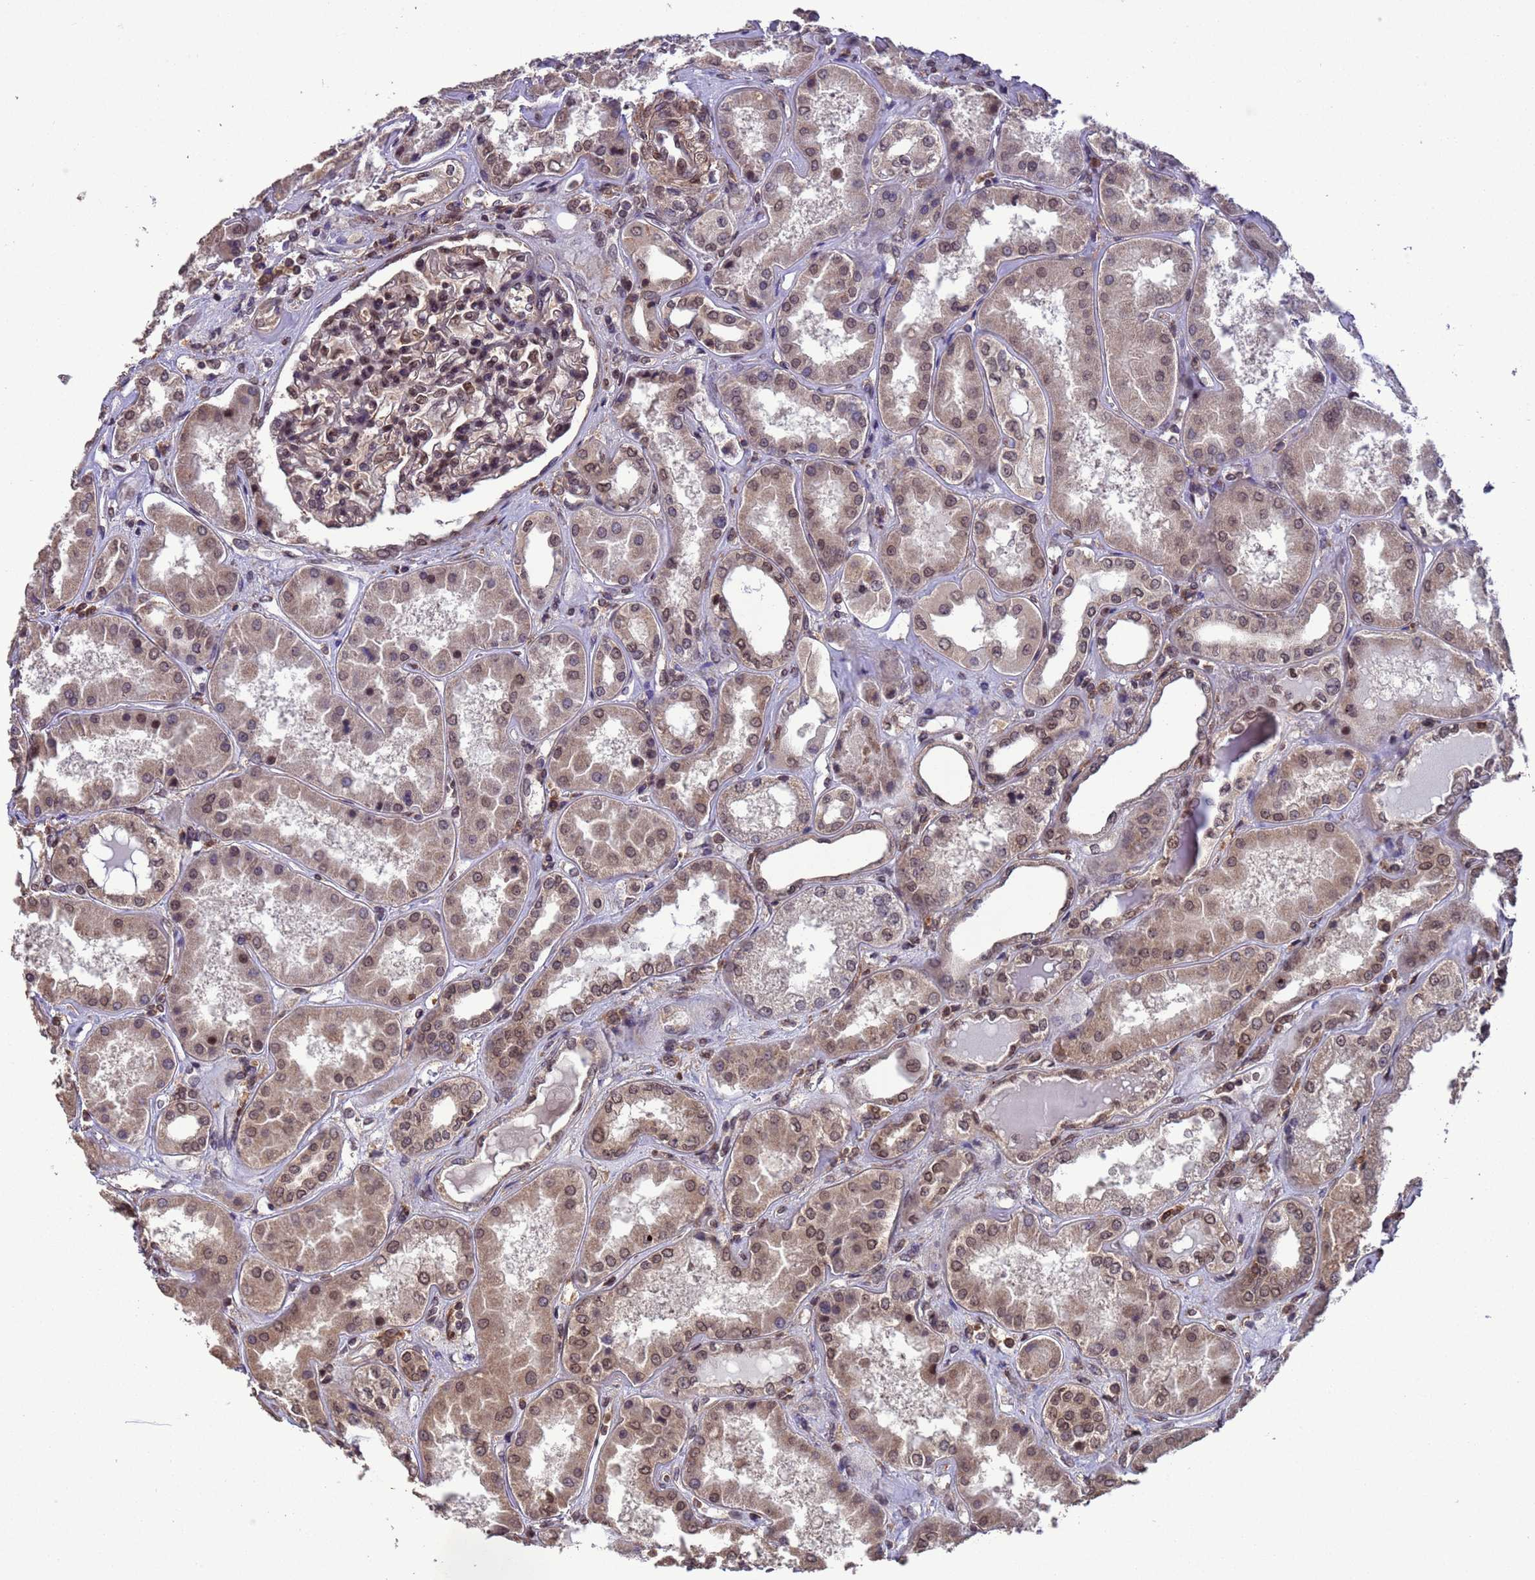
{"staining": {"intensity": "strong", "quantity": ">75%", "location": "nuclear"}, "tissue": "kidney", "cell_type": "Cells in glomeruli", "image_type": "normal", "snomed": [{"axis": "morphology", "description": "Normal tissue, NOS"}, {"axis": "topography", "description": "Kidney"}], "caption": "Immunohistochemistry image of unremarkable kidney stained for a protein (brown), which displays high levels of strong nuclear positivity in about >75% of cells in glomeruli.", "gene": "VSTM4", "patient": {"sex": "female", "age": 56}}